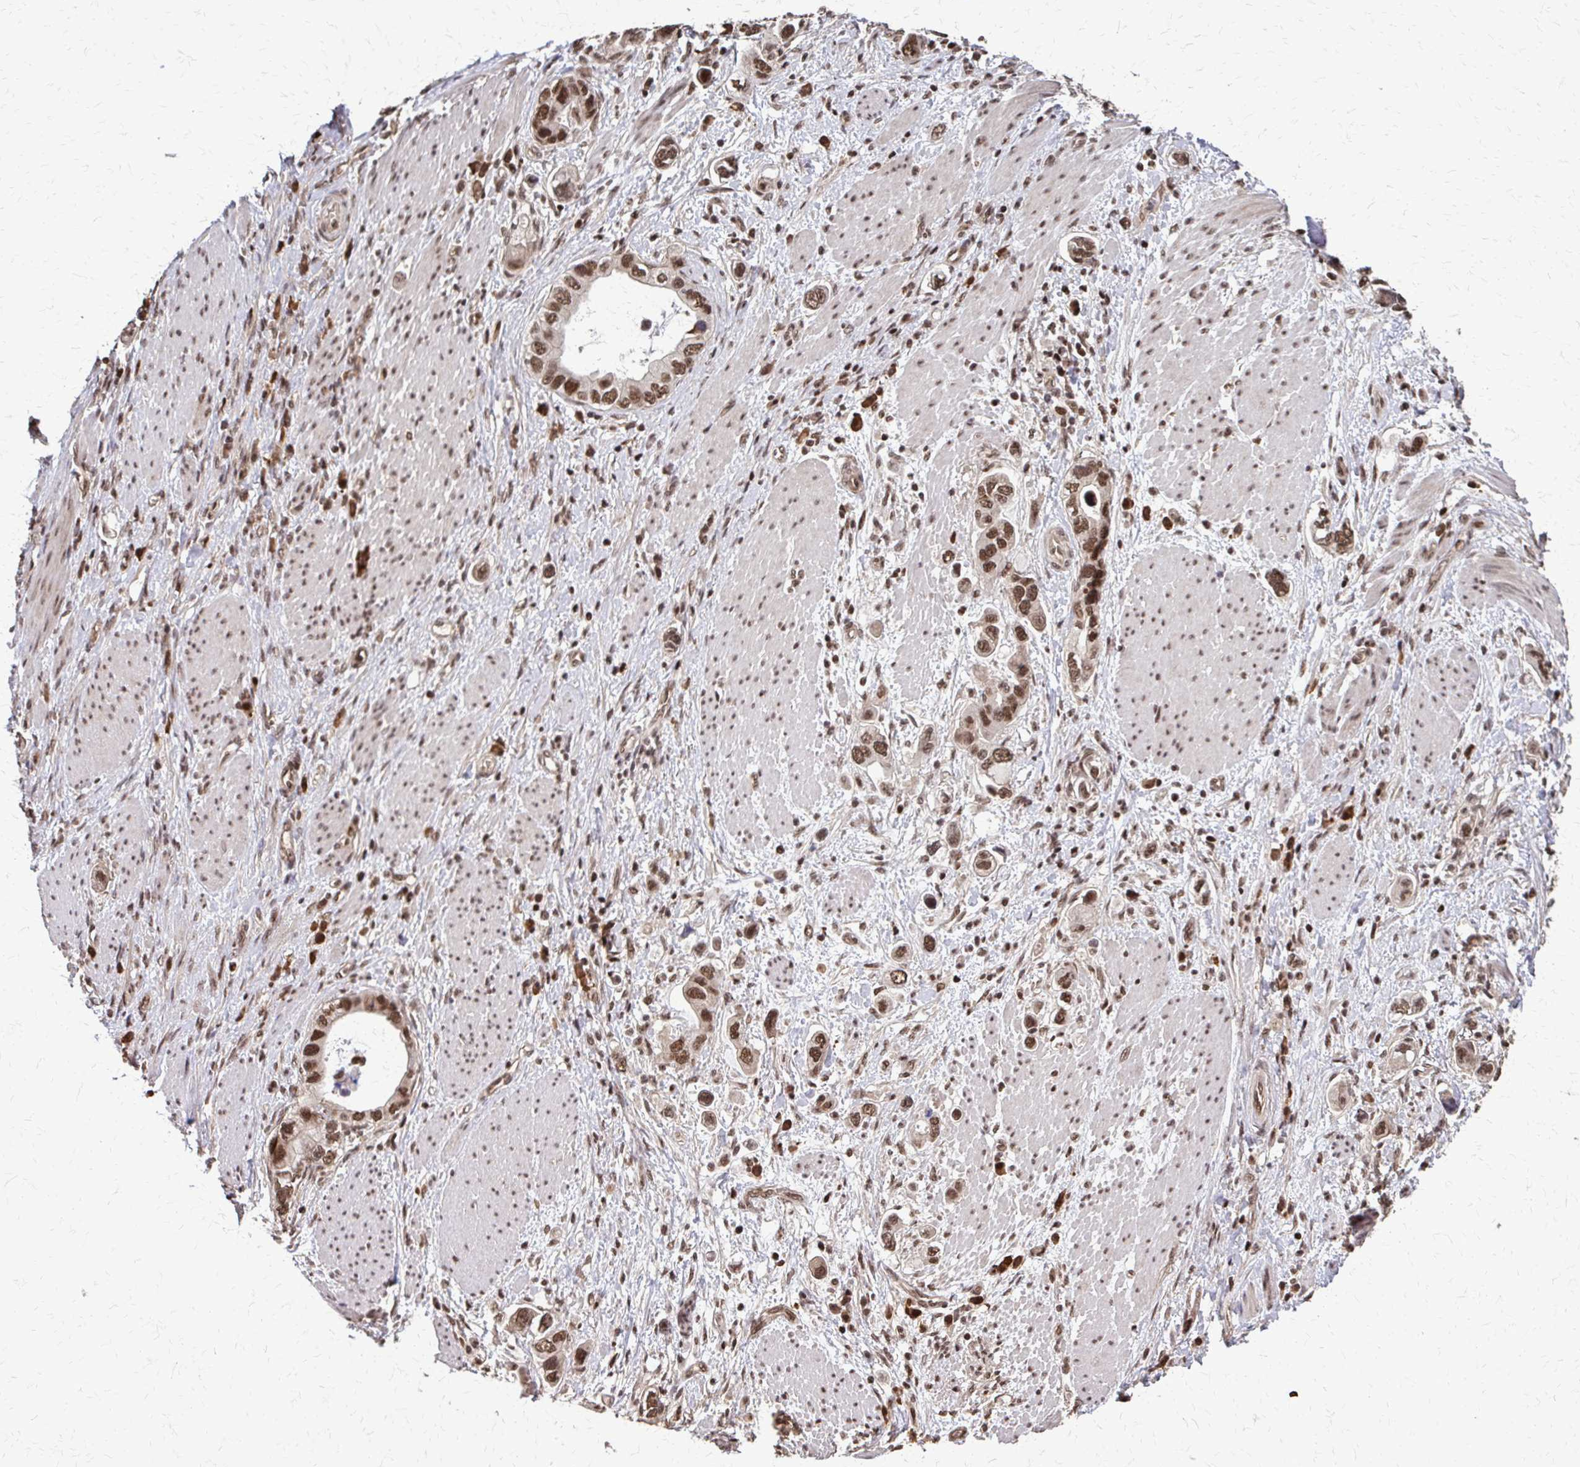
{"staining": {"intensity": "moderate", "quantity": ">75%", "location": "nuclear"}, "tissue": "stomach cancer", "cell_type": "Tumor cells", "image_type": "cancer", "snomed": [{"axis": "morphology", "description": "Adenocarcinoma, NOS"}, {"axis": "topography", "description": "Stomach, lower"}], "caption": "Stomach cancer (adenocarcinoma) stained with a protein marker shows moderate staining in tumor cells.", "gene": "SS18", "patient": {"sex": "female", "age": 93}}